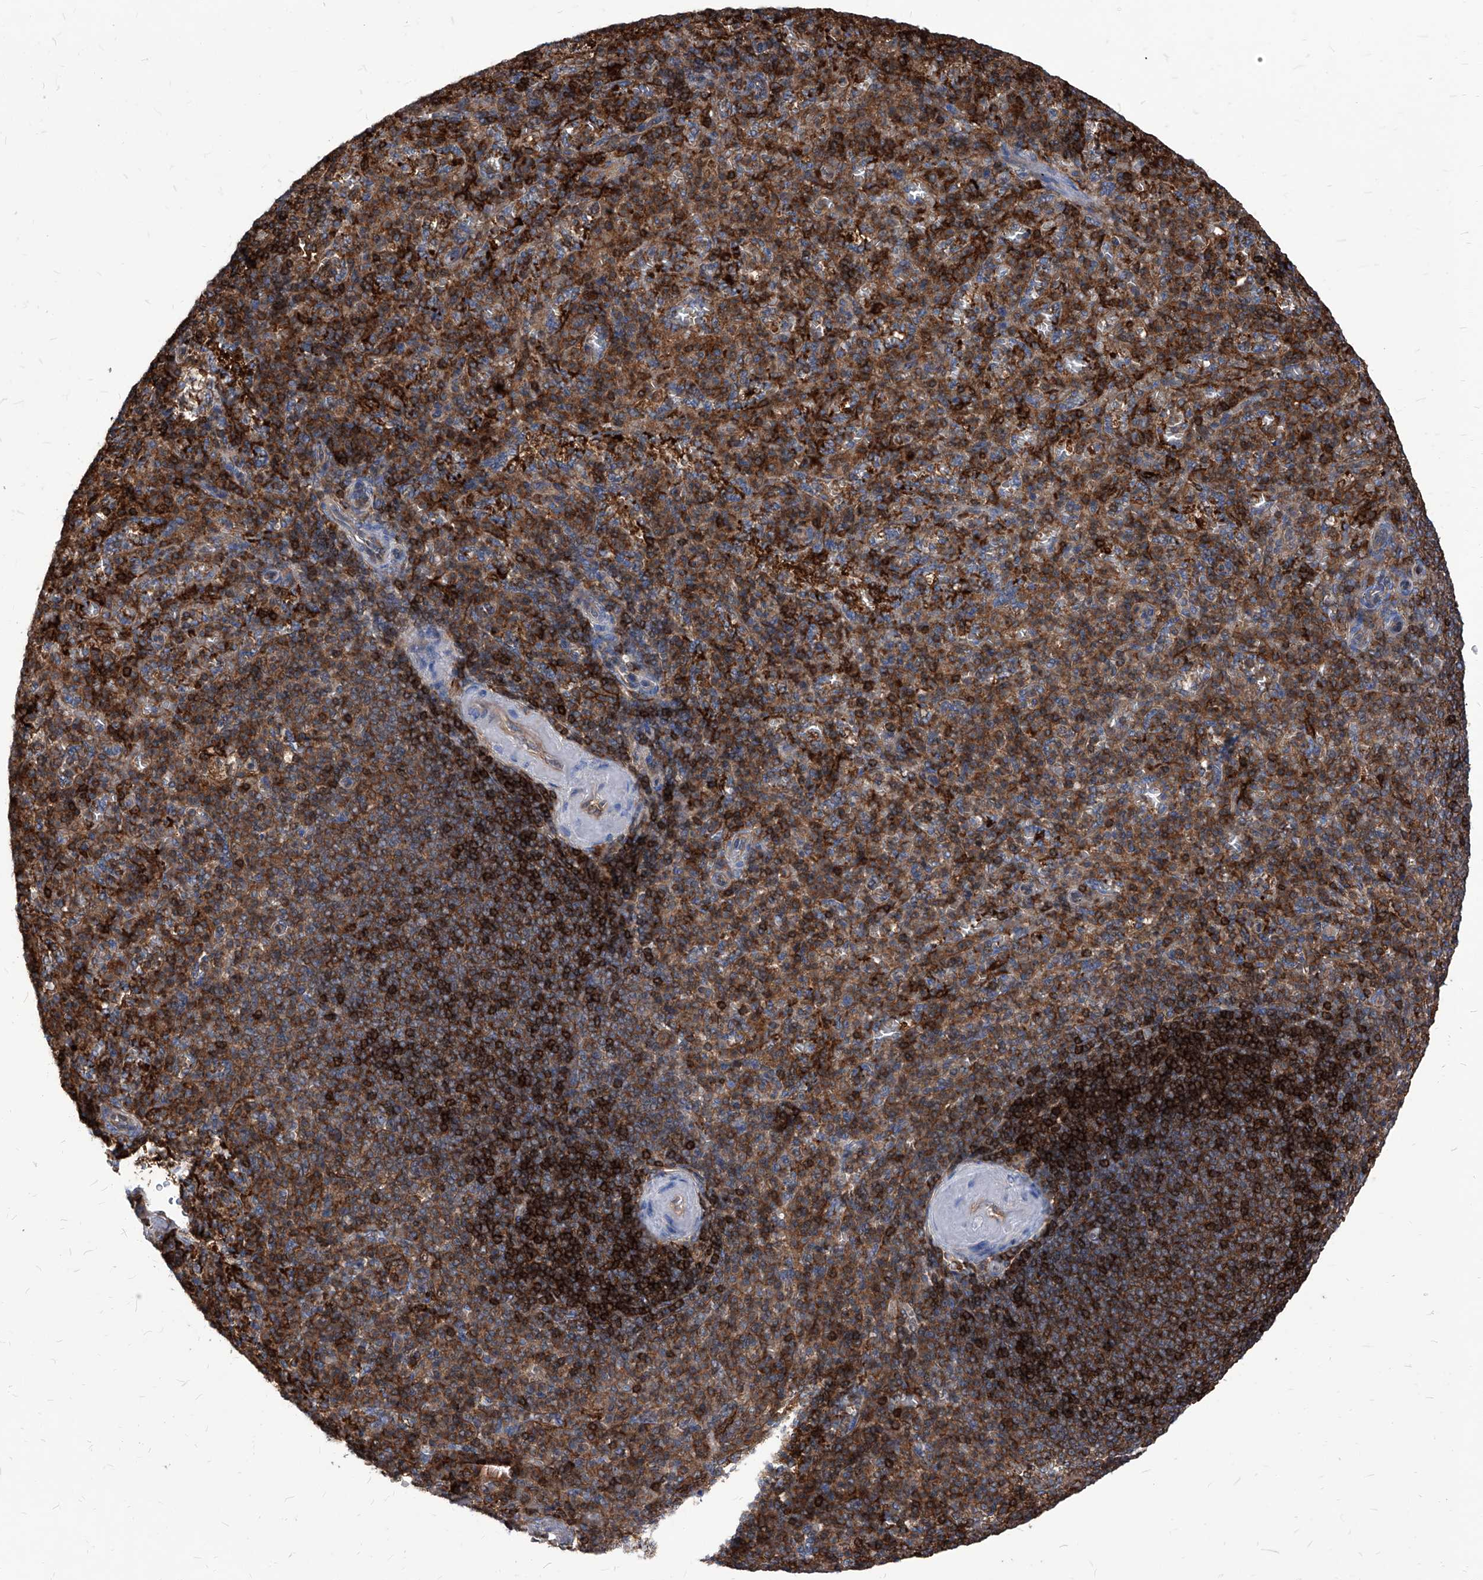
{"staining": {"intensity": "strong", "quantity": "<25%", "location": "nuclear"}, "tissue": "spleen", "cell_type": "Cells in red pulp", "image_type": "normal", "snomed": [{"axis": "morphology", "description": "Normal tissue, NOS"}, {"axis": "topography", "description": "Spleen"}], "caption": "Normal spleen reveals strong nuclear positivity in approximately <25% of cells in red pulp, visualized by immunohistochemistry.", "gene": "ABRACL", "patient": {"sex": "female", "age": 74}}